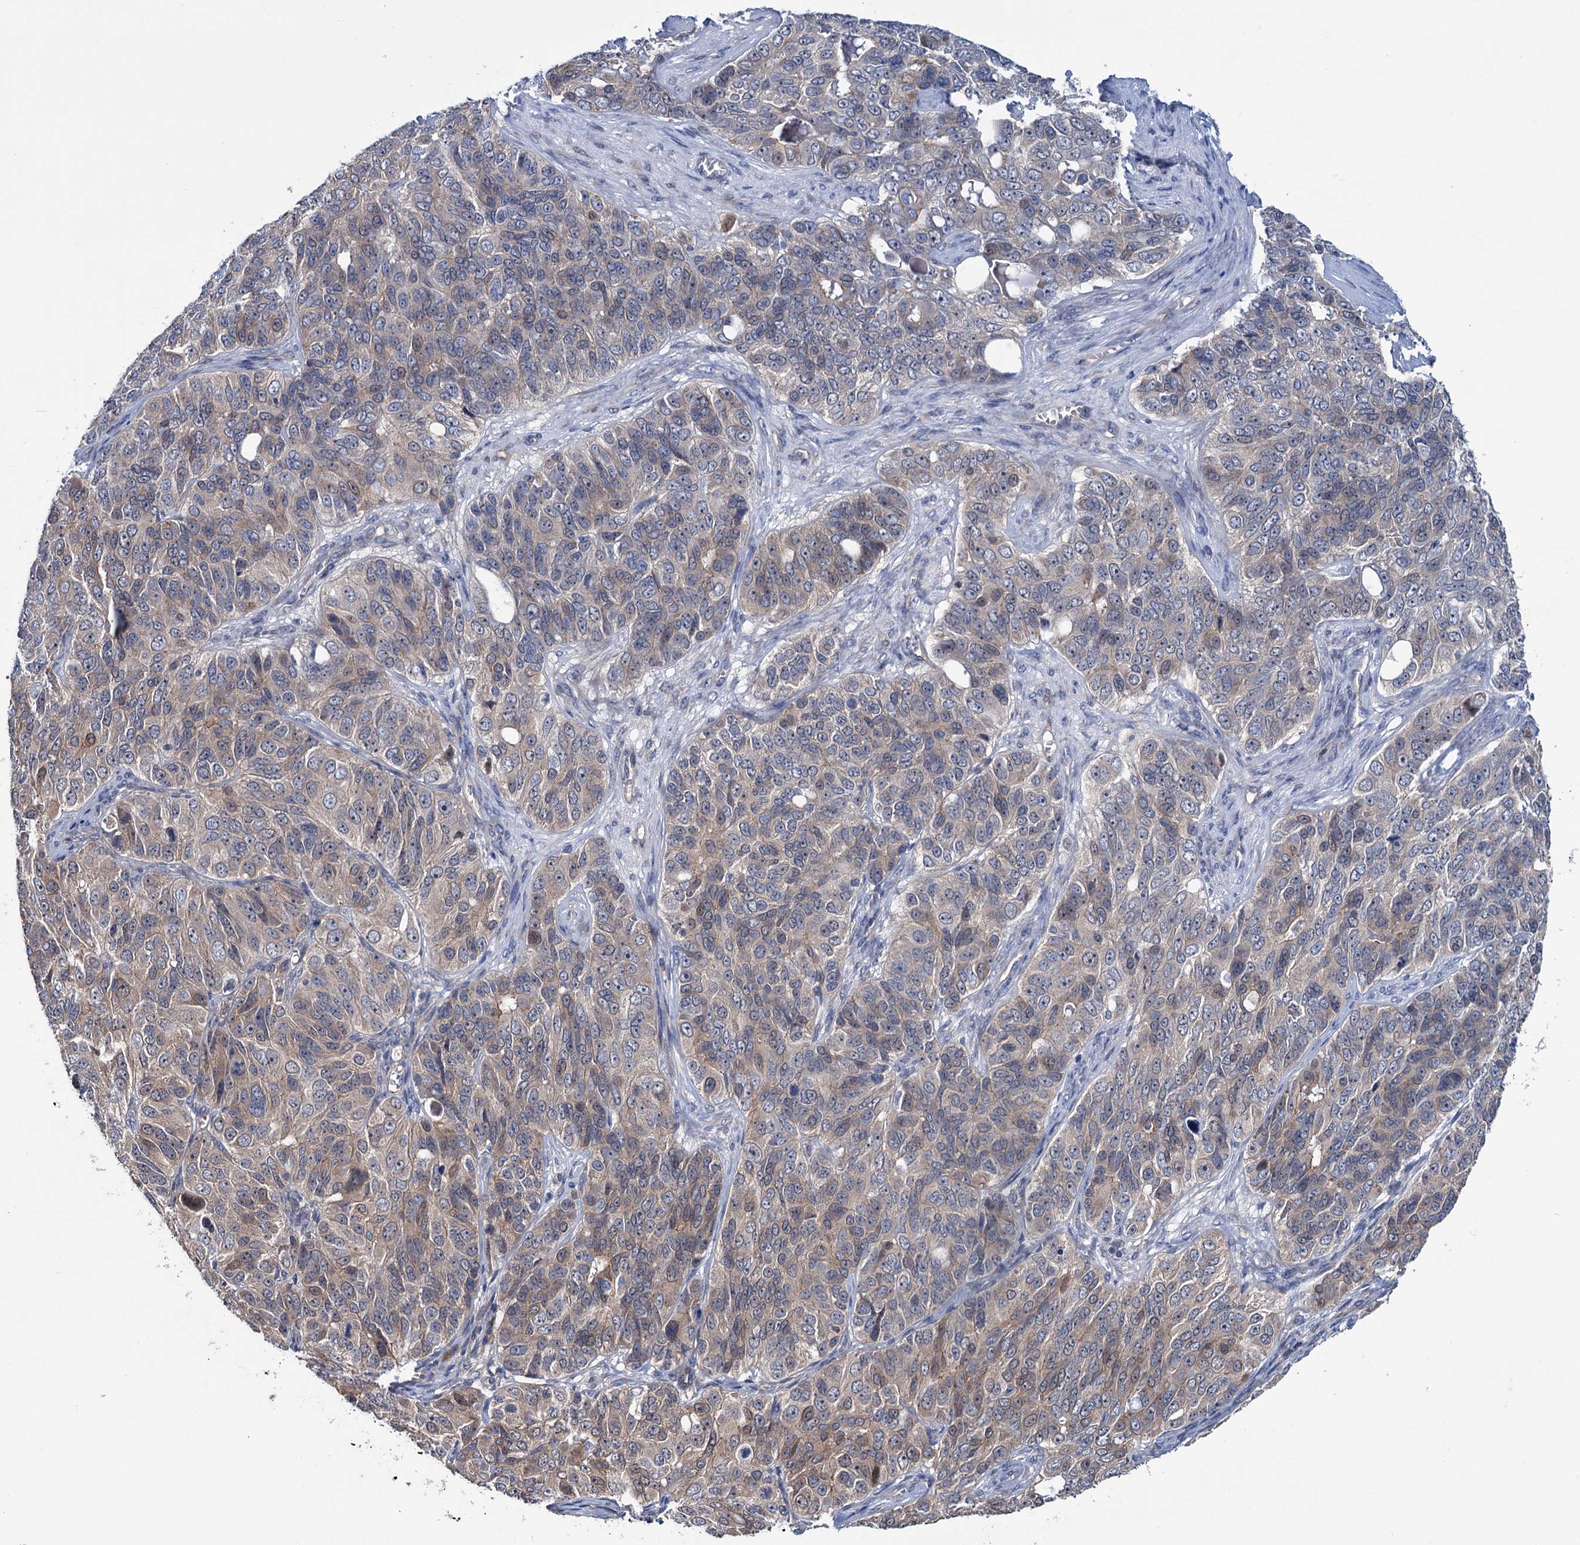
{"staining": {"intensity": "weak", "quantity": "25%-75%", "location": "cytoplasmic/membranous"}, "tissue": "ovarian cancer", "cell_type": "Tumor cells", "image_type": "cancer", "snomed": [{"axis": "morphology", "description": "Carcinoma, endometroid"}, {"axis": "topography", "description": "Ovary"}], "caption": "Protein expression analysis of endometroid carcinoma (ovarian) displays weak cytoplasmic/membranous expression in approximately 25%-75% of tumor cells. (Brightfield microscopy of DAB IHC at high magnification).", "gene": "EYA4", "patient": {"sex": "female", "age": 51}}